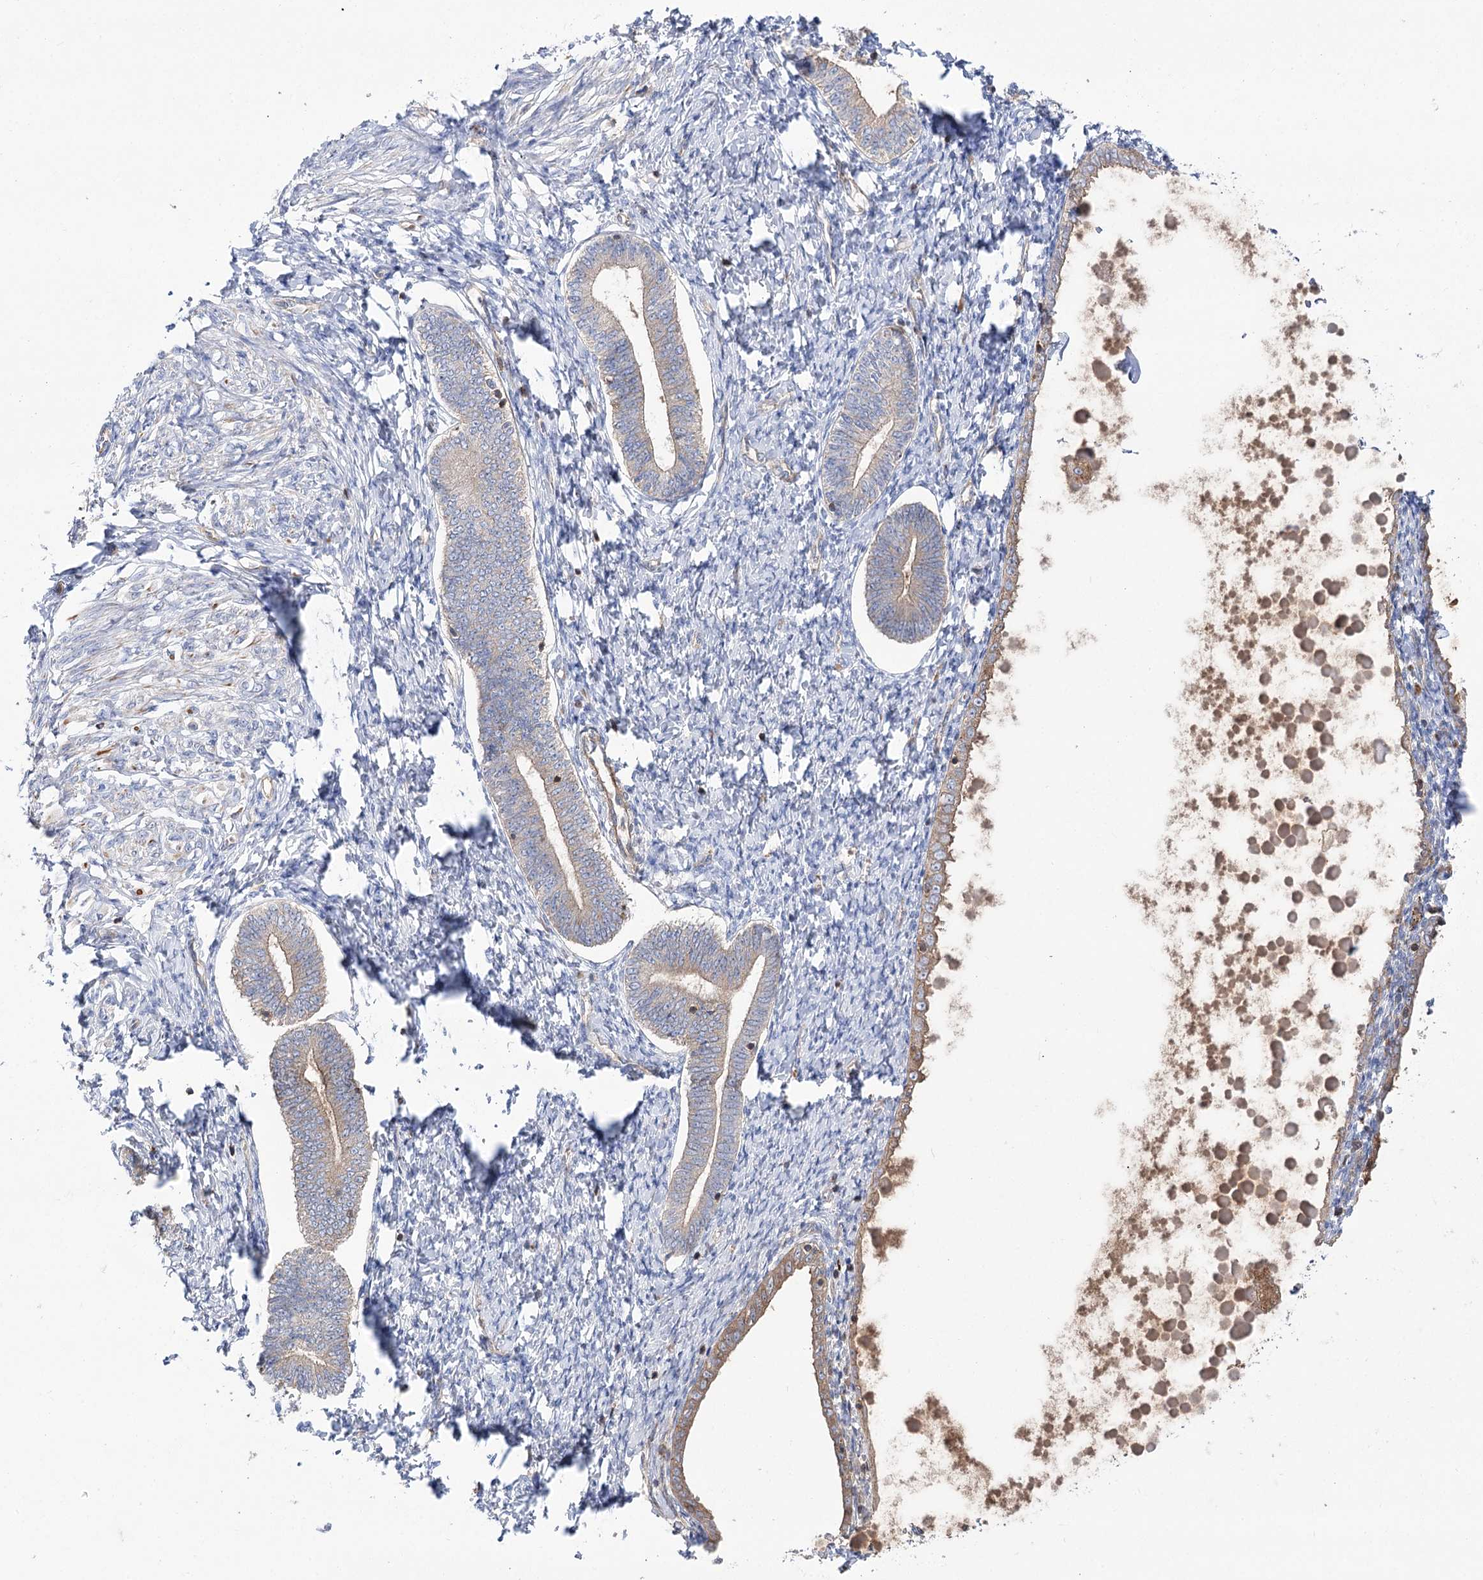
{"staining": {"intensity": "negative", "quantity": "none", "location": "none"}, "tissue": "endometrium", "cell_type": "Cells in endometrial stroma", "image_type": "normal", "snomed": [{"axis": "morphology", "description": "Normal tissue, NOS"}, {"axis": "topography", "description": "Endometrium"}], "caption": "Protein analysis of normal endometrium exhibits no significant expression in cells in endometrial stroma.", "gene": "VPS37B", "patient": {"sex": "female", "age": 72}}